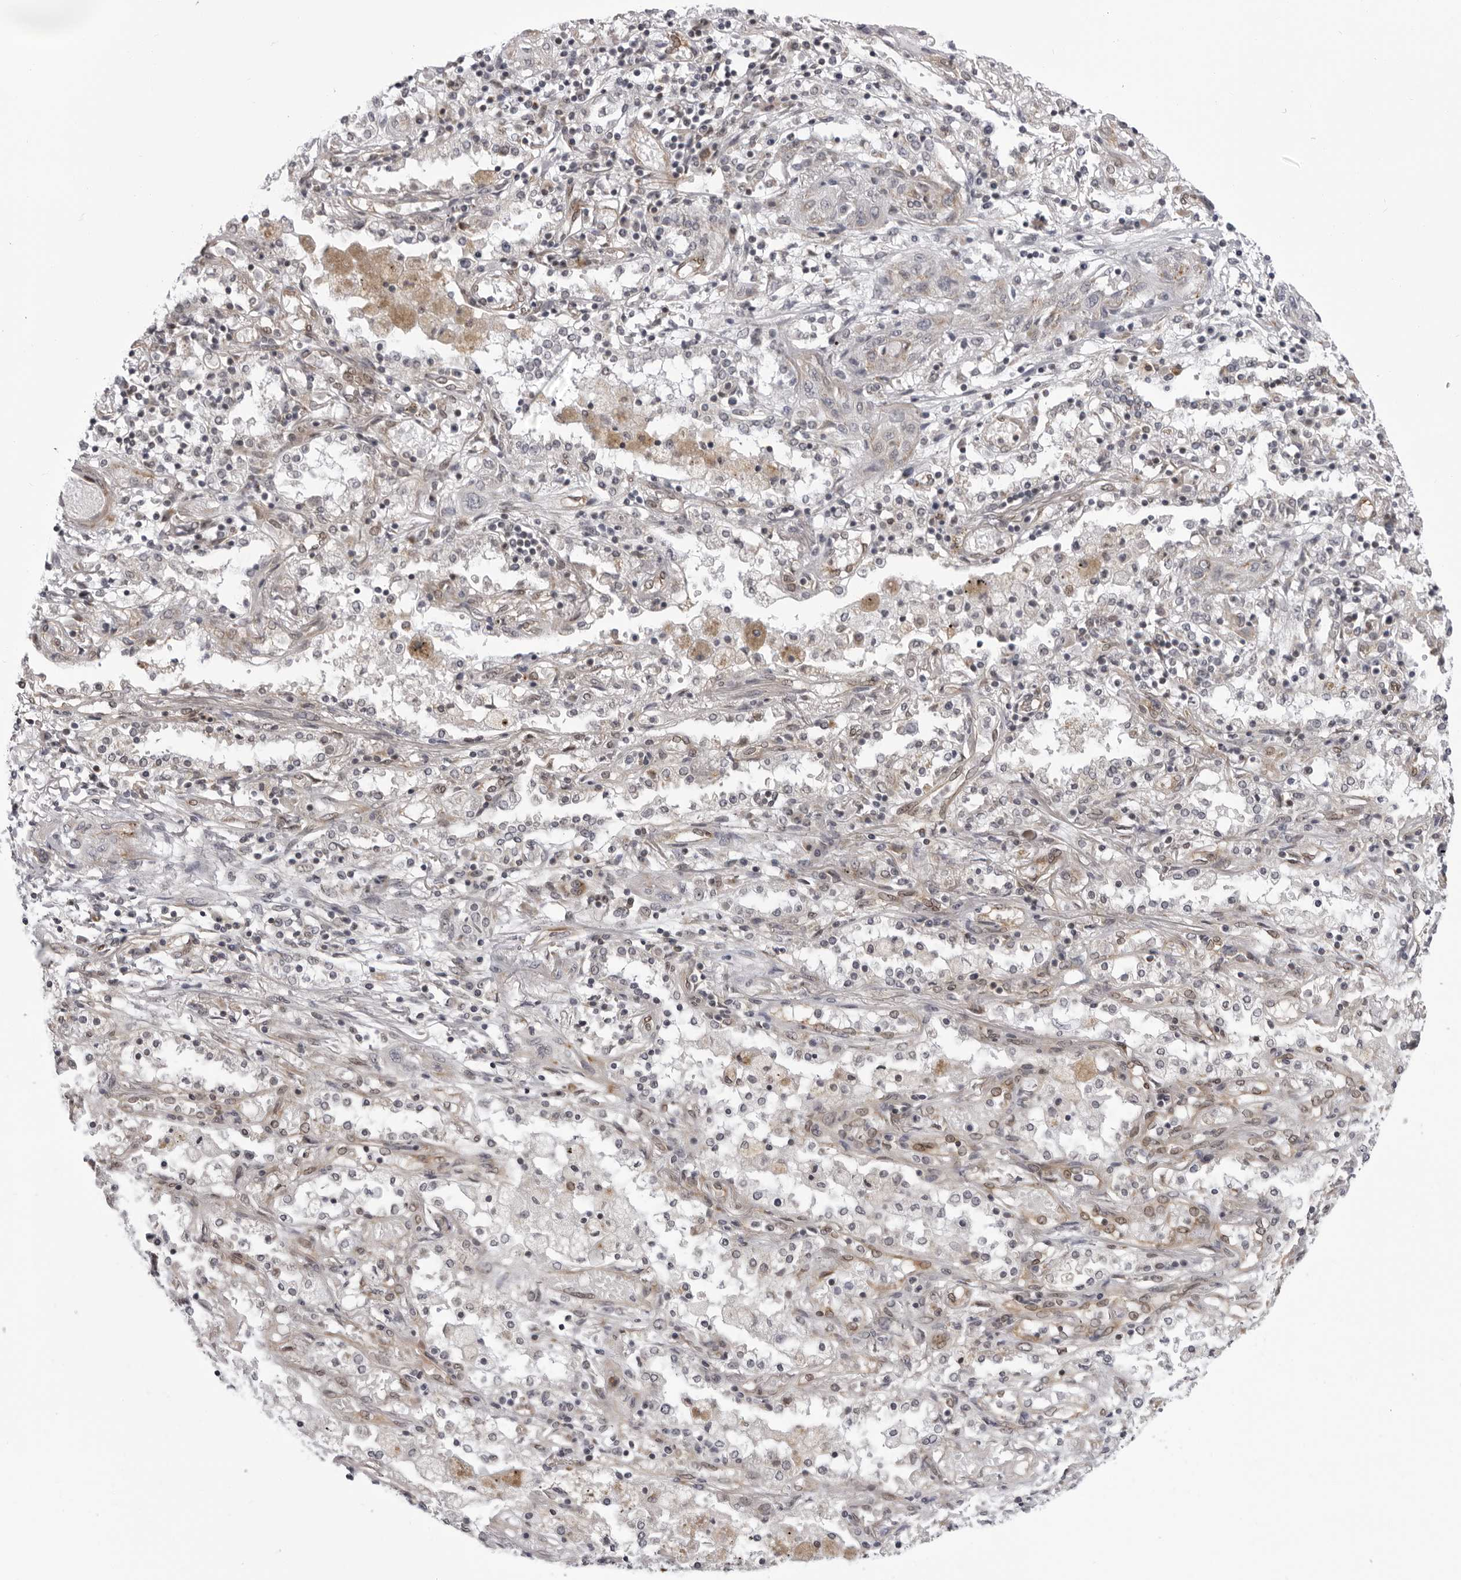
{"staining": {"intensity": "negative", "quantity": "none", "location": "none"}, "tissue": "lung cancer", "cell_type": "Tumor cells", "image_type": "cancer", "snomed": [{"axis": "morphology", "description": "Squamous cell carcinoma, NOS"}, {"axis": "topography", "description": "Lung"}], "caption": "Lung cancer (squamous cell carcinoma) was stained to show a protein in brown. There is no significant positivity in tumor cells. (IHC, brightfield microscopy, high magnification).", "gene": "MAPK12", "patient": {"sex": "female", "age": 47}}